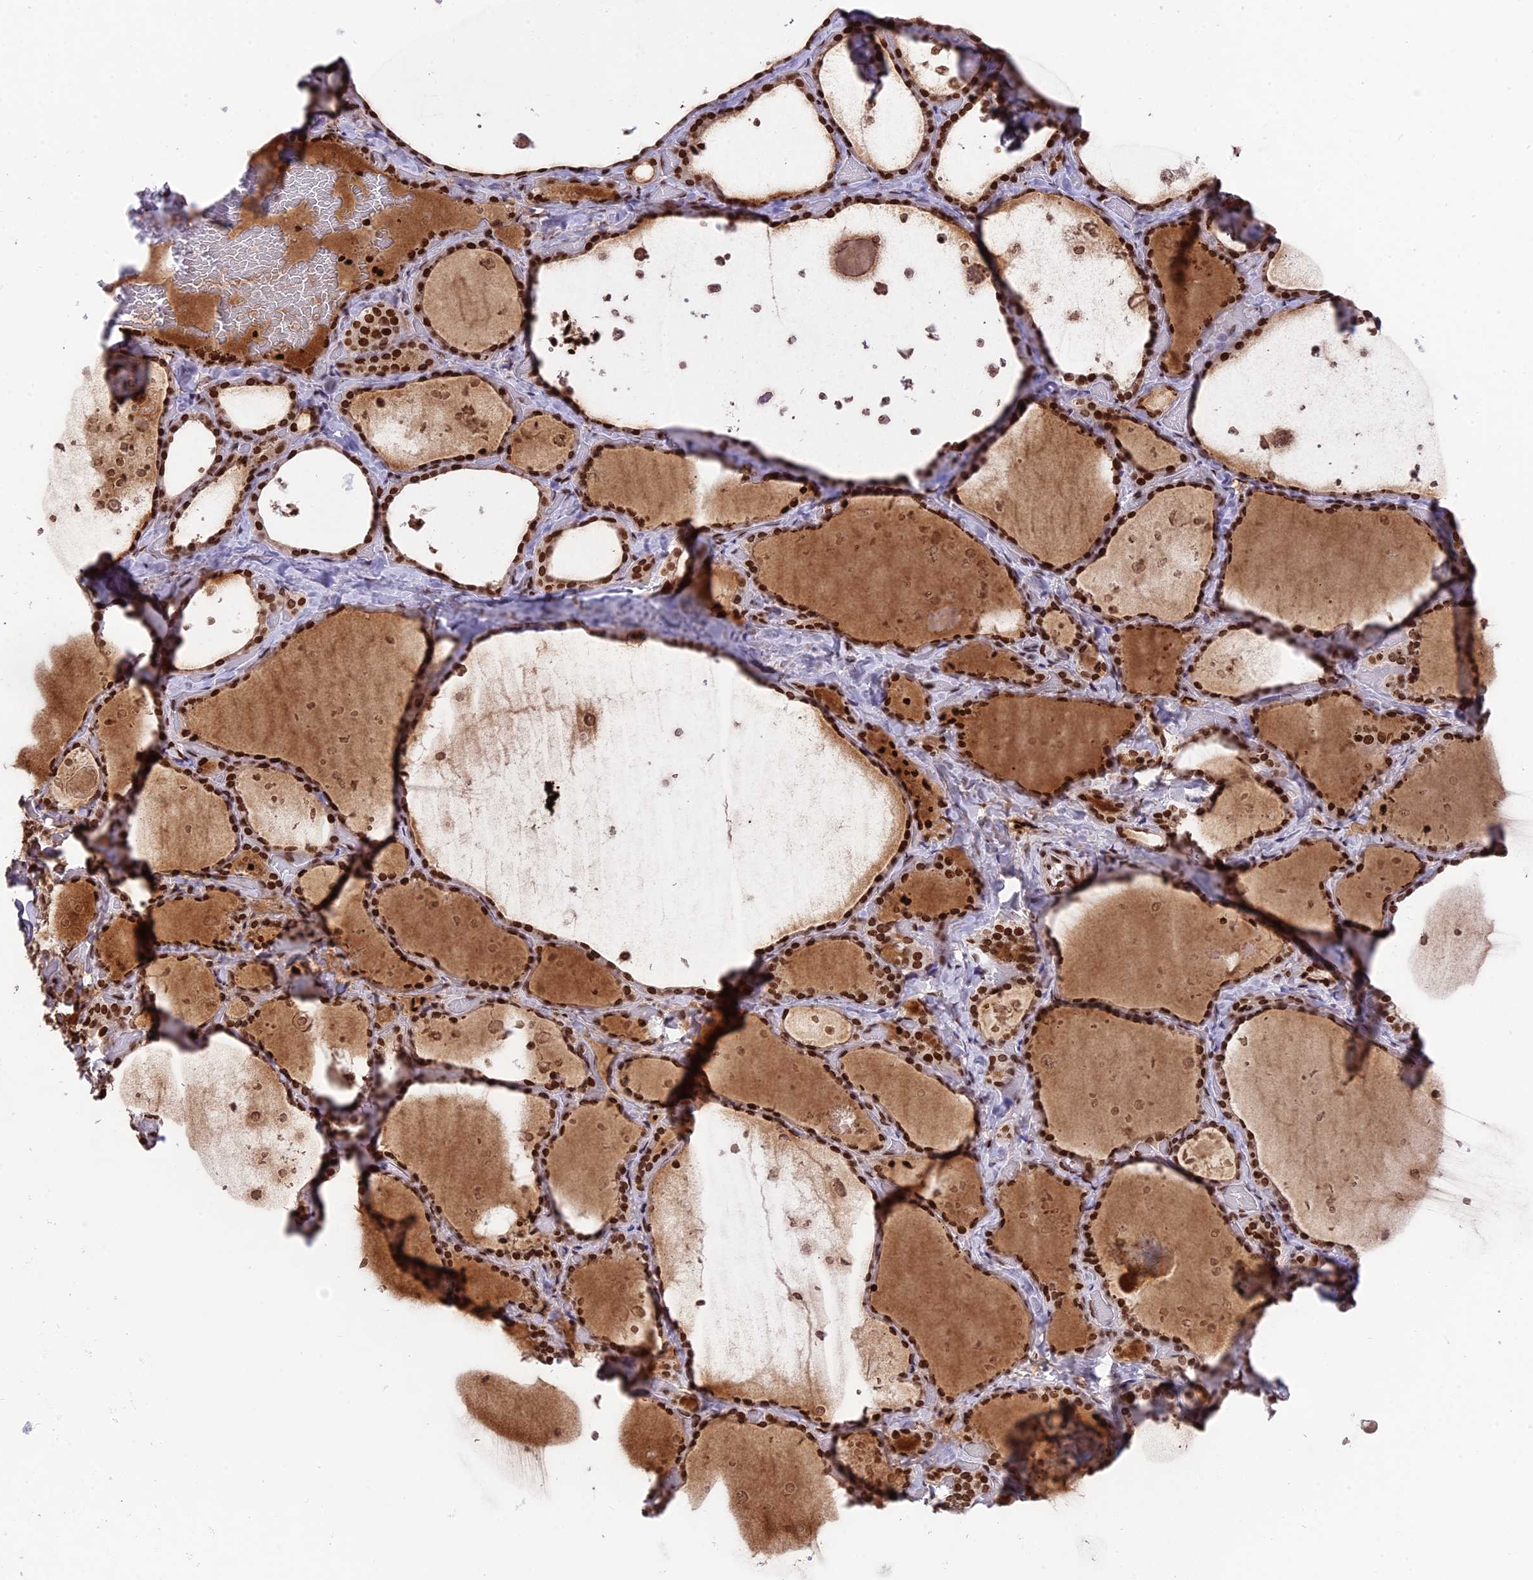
{"staining": {"intensity": "strong", "quantity": ">75%", "location": "nuclear"}, "tissue": "thyroid gland", "cell_type": "Glandular cells", "image_type": "normal", "snomed": [{"axis": "morphology", "description": "Normal tissue, NOS"}, {"axis": "topography", "description": "Thyroid gland"}], "caption": "Human thyroid gland stained with a brown dye demonstrates strong nuclear positive staining in about >75% of glandular cells.", "gene": "TET2", "patient": {"sex": "female", "age": 44}}